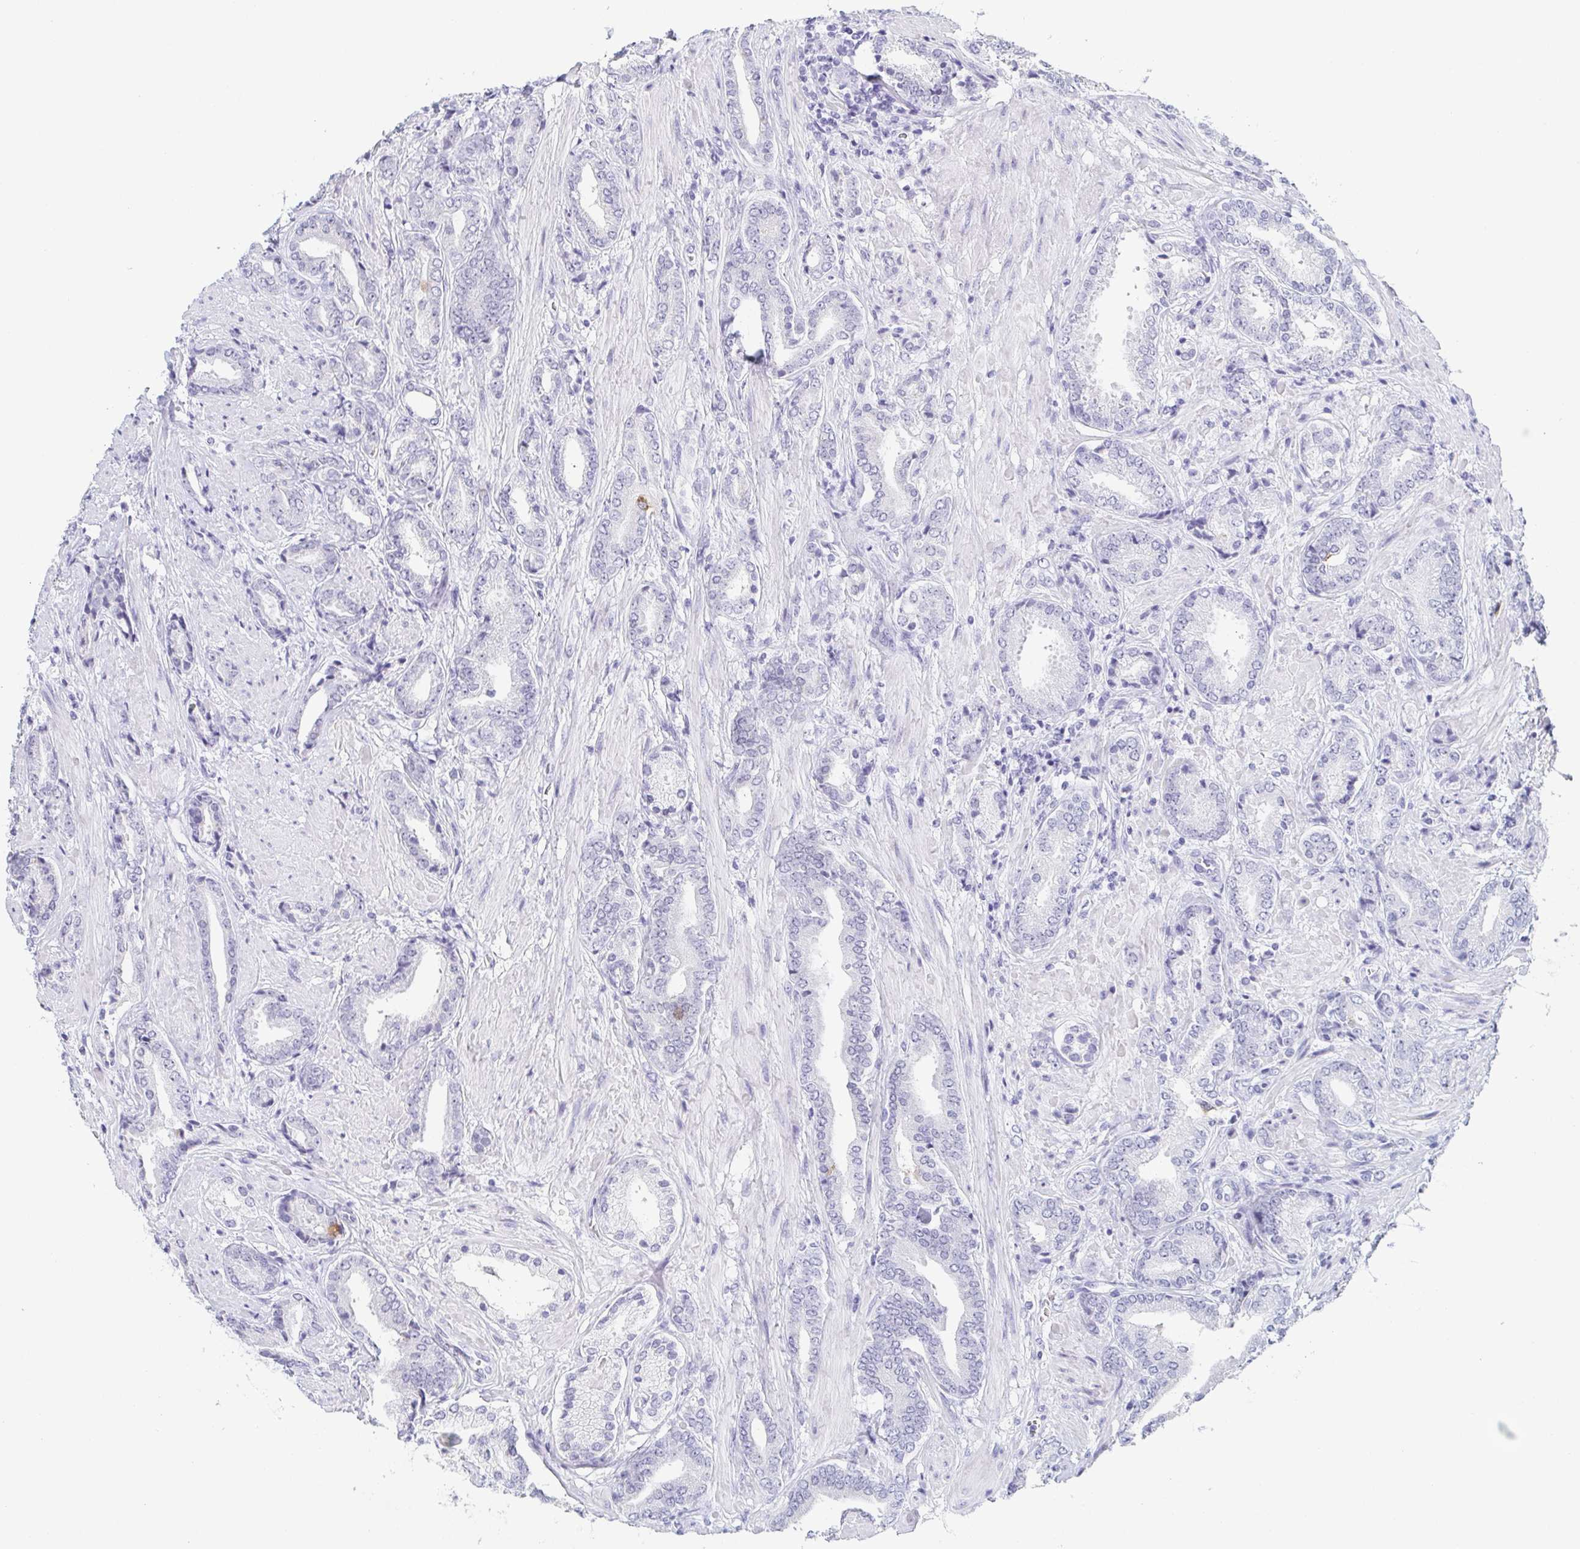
{"staining": {"intensity": "negative", "quantity": "none", "location": "none"}, "tissue": "prostate cancer", "cell_type": "Tumor cells", "image_type": "cancer", "snomed": [{"axis": "morphology", "description": "Adenocarcinoma, High grade"}, {"axis": "topography", "description": "Prostate"}], "caption": "IHC photomicrograph of neoplastic tissue: human prostate cancer (adenocarcinoma (high-grade)) stained with DAB displays no significant protein staining in tumor cells.", "gene": "REG4", "patient": {"sex": "male", "age": 56}}